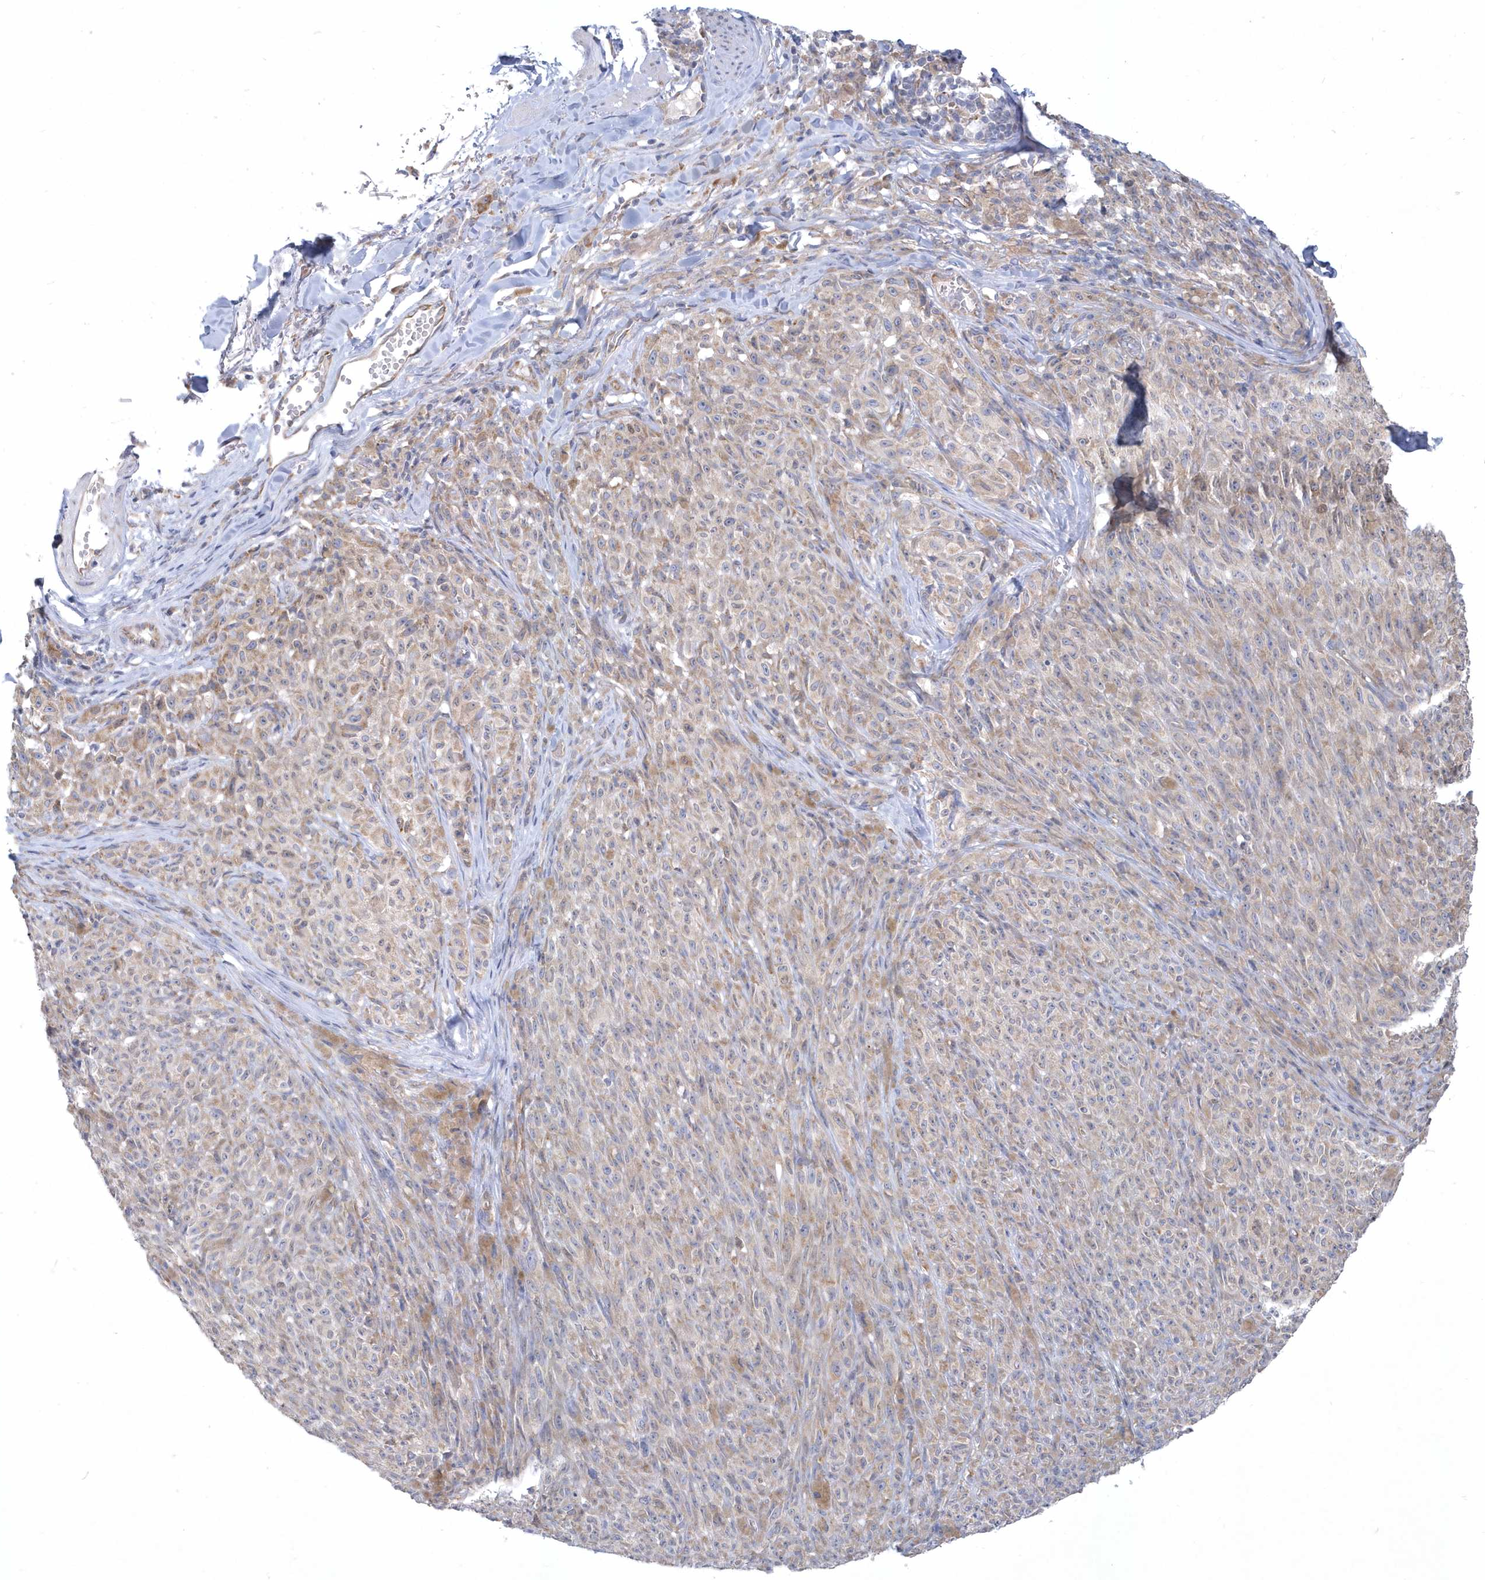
{"staining": {"intensity": "weak", "quantity": ">75%", "location": "cytoplasmic/membranous"}, "tissue": "melanoma", "cell_type": "Tumor cells", "image_type": "cancer", "snomed": [{"axis": "morphology", "description": "Malignant melanoma, NOS"}, {"axis": "topography", "description": "Skin"}], "caption": "An immunohistochemistry photomicrograph of neoplastic tissue is shown. Protein staining in brown shows weak cytoplasmic/membranous positivity in melanoma within tumor cells.", "gene": "DGAT1", "patient": {"sex": "female", "age": 82}}